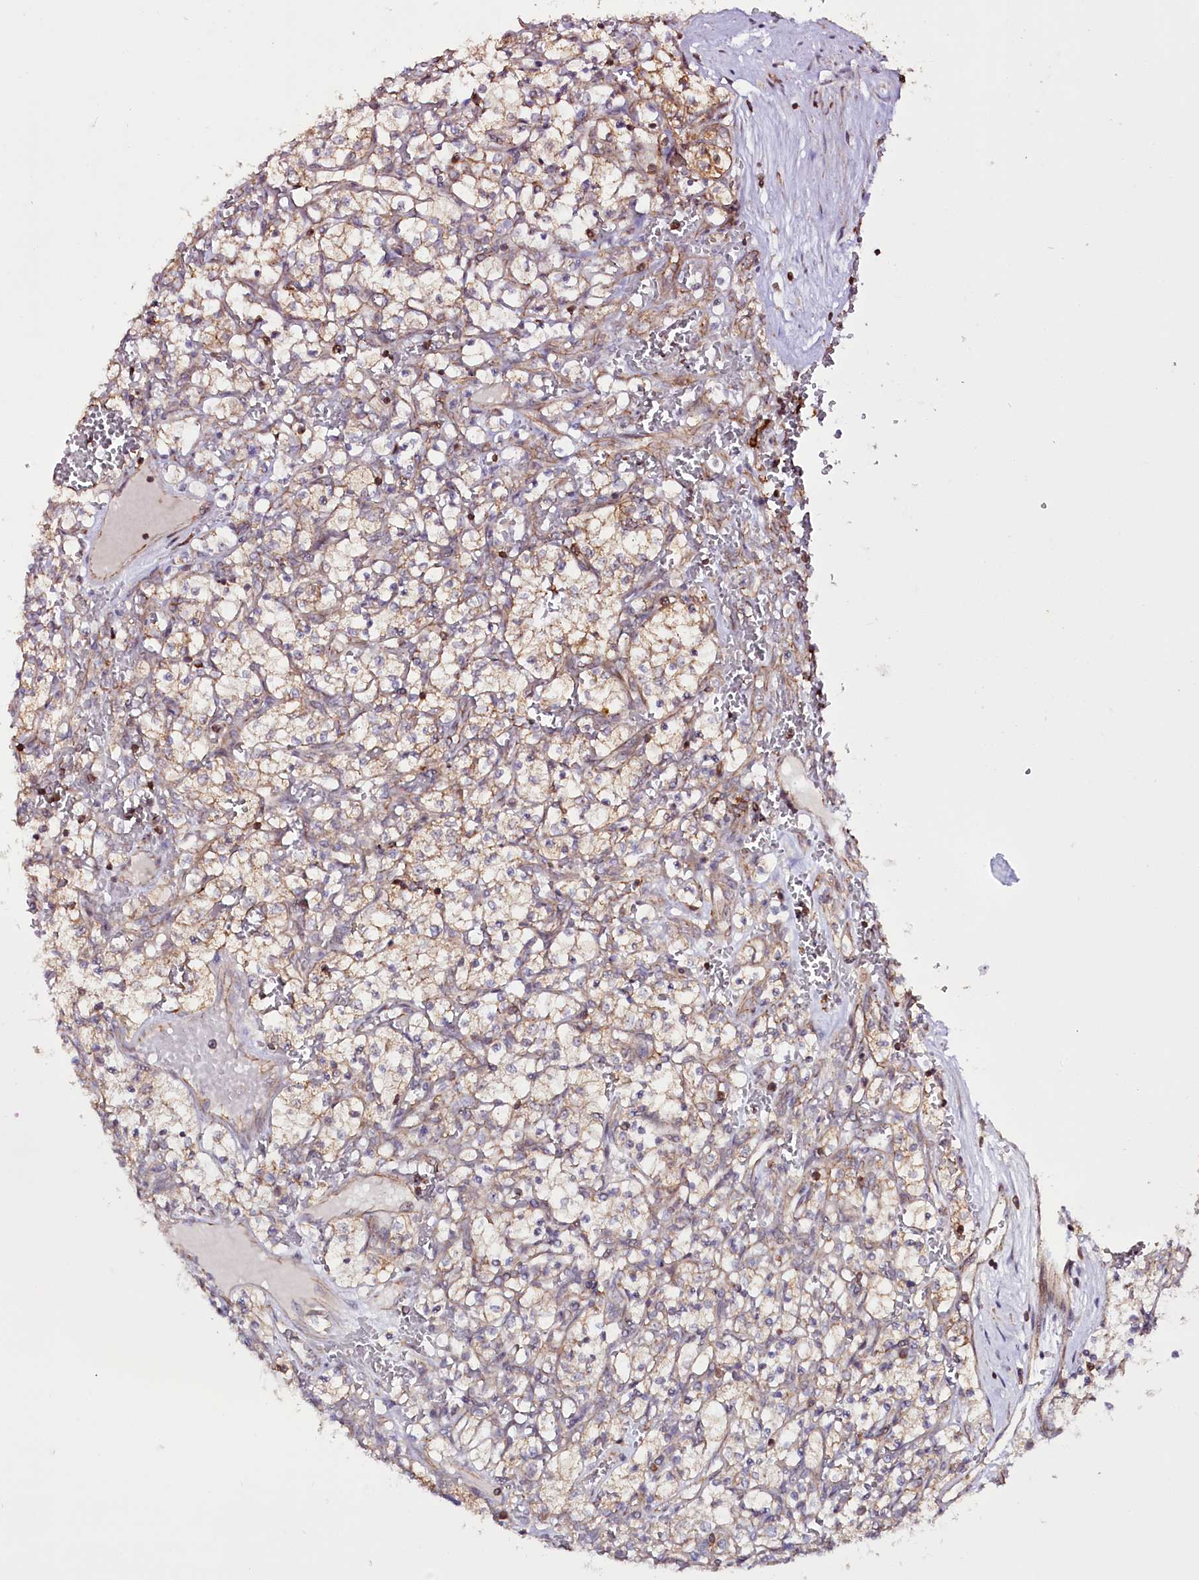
{"staining": {"intensity": "weak", "quantity": "25%-75%", "location": "cytoplasmic/membranous"}, "tissue": "renal cancer", "cell_type": "Tumor cells", "image_type": "cancer", "snomed": [{"axis": "morphology", "description": "Adenocarcinoma, NOS"}, {"axis": "topography", "description": "Kidney"}], "caption": "Immunohistochemical staining of renal cancer demonstrates weak cytoplasmic/membranous protein staining in about 25%-75% of tumor cells. (DAB (3,3'-diaminobenzidine) IHC, brown staining for protein, blue staining for nuclei).", "gene": "DHX29", "patient": {"sex": "female", "age": 69}}